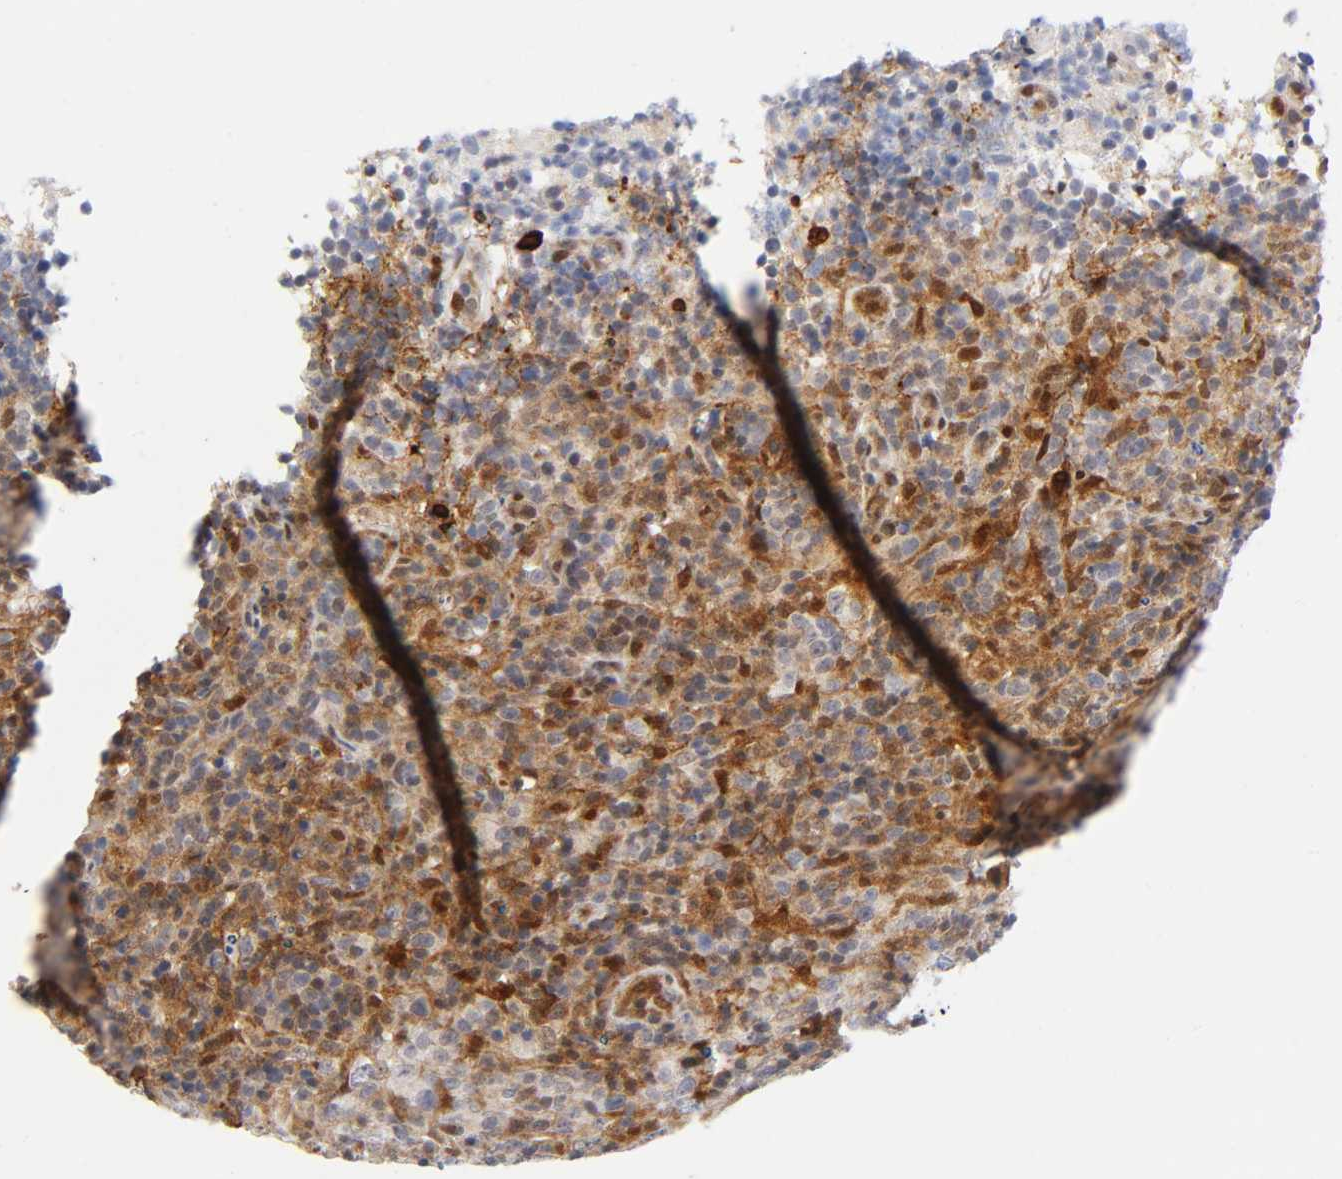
{"staining": {"intensity": "moderate", "quantity": "25%-75%", "location": "cytoplasmic/membranous,nuclear"}, "tissue": "lymphoma", "cell_type": "Tumor cells", "image_type": "cancer", "snomed": [{"axis": "morphology", "description": "Malignant lymphoma, non-Hodgkin's type, High grade"}, {"axis": "topography", "description": "Lymph node"}], "caption": "Immunohistochemistry (DAB) staining of human malignant lymphoma, non-Hodgkin's type (high-grade) demonstrates moderate cytoplasmic/membranous and nuclear protein staining in about 25%-75% of tumor cells.", "gene": "ANXA7", "patient": {"sex": "female", "age": 76}}